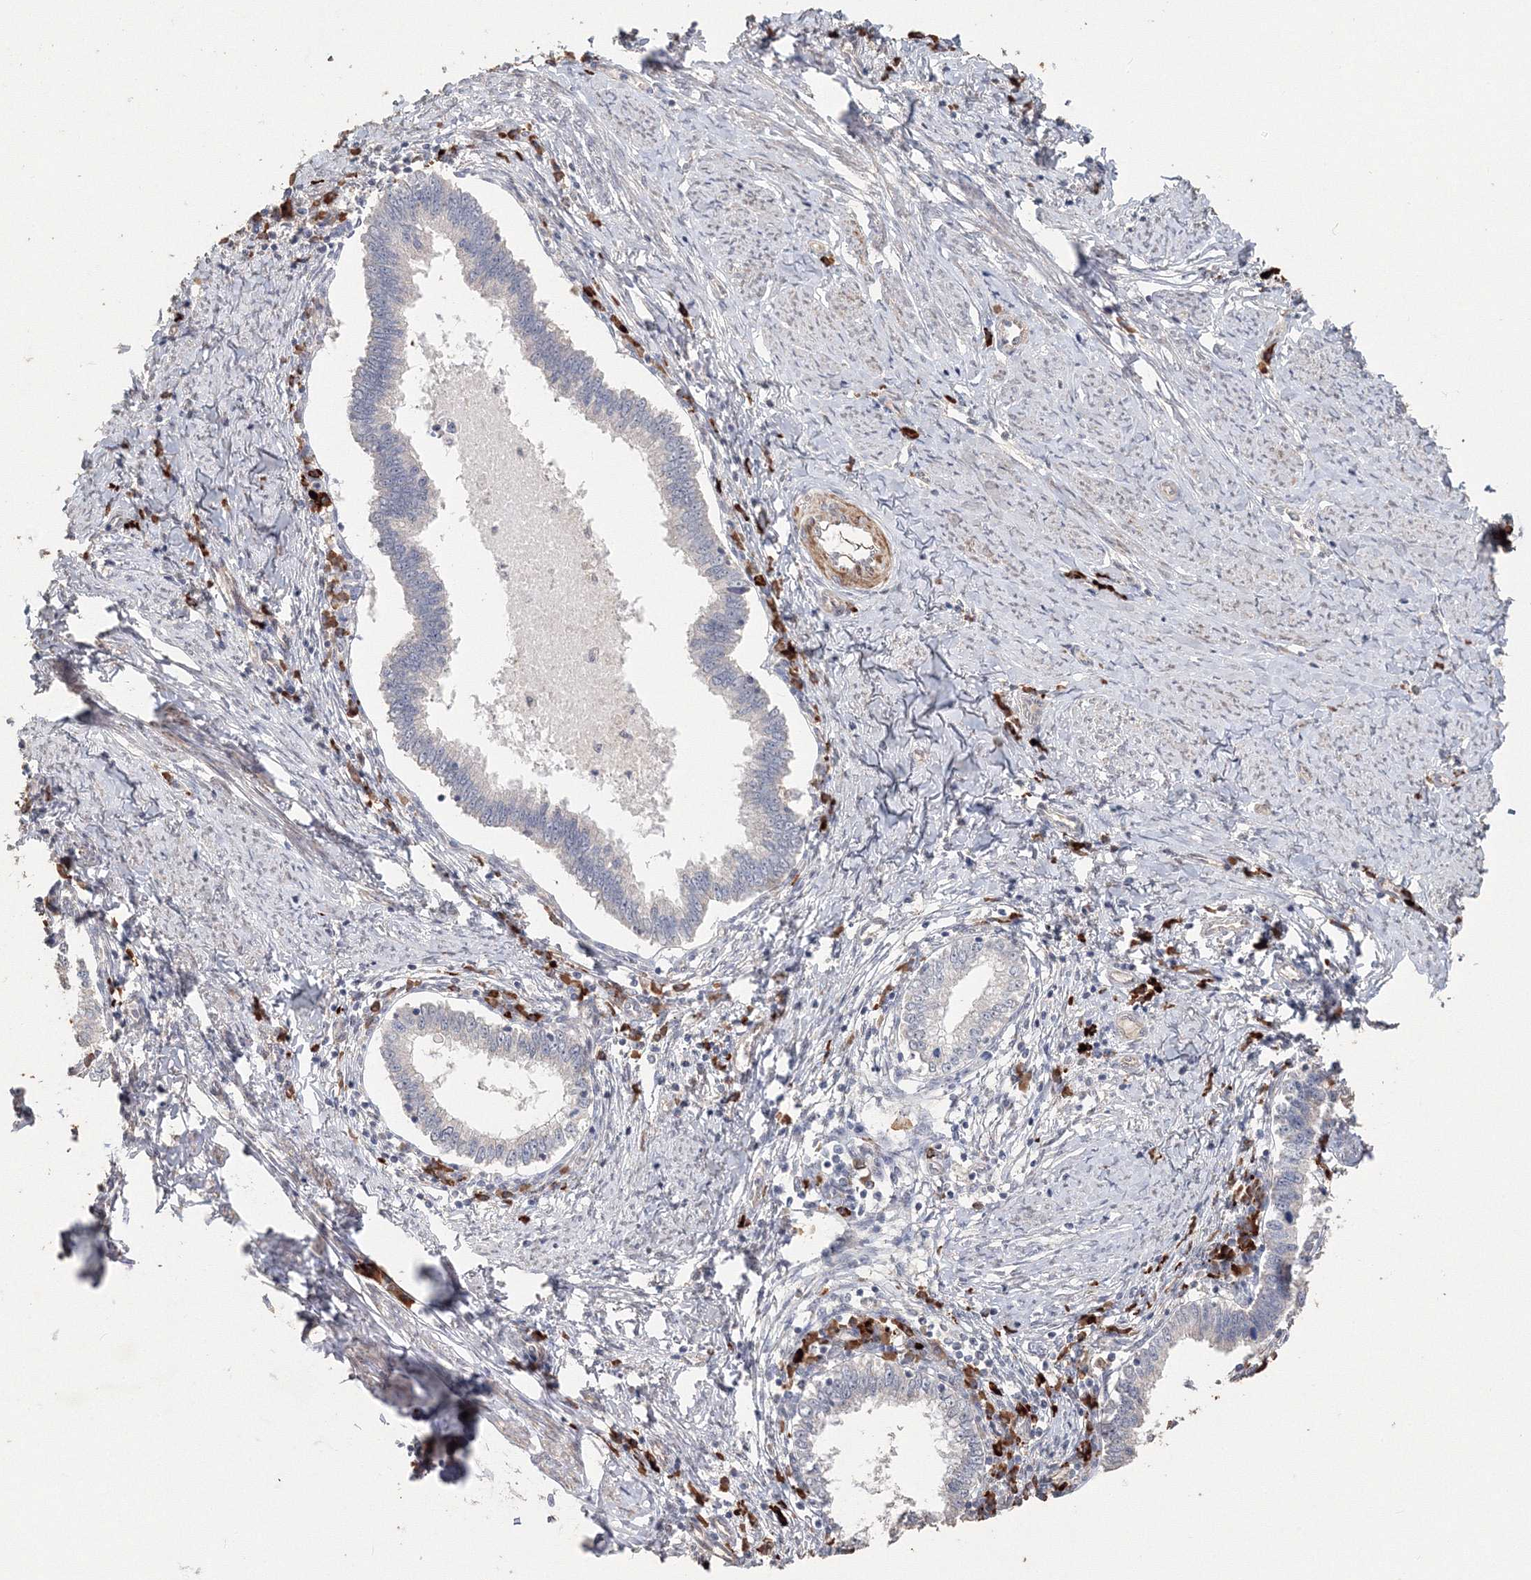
{"staining": {"intensity": "negative", "quantity": "none", "location": "none"}, "tissue": "cervical cancer", "cell_type": "Tumor cells", "image_type": "cancer", "snomed": [{"axis": "morphology", "description": "Adenocarcinoma, NOS"}, {"axis": "topography", "description": "Cervix"}], "caption": "DAB immunohistochemical staining of cervical cancer demonstrates no significant positivity in tumor cells.", "gene": "NALF2", "patient": {"sex": "female", "age": 36}}